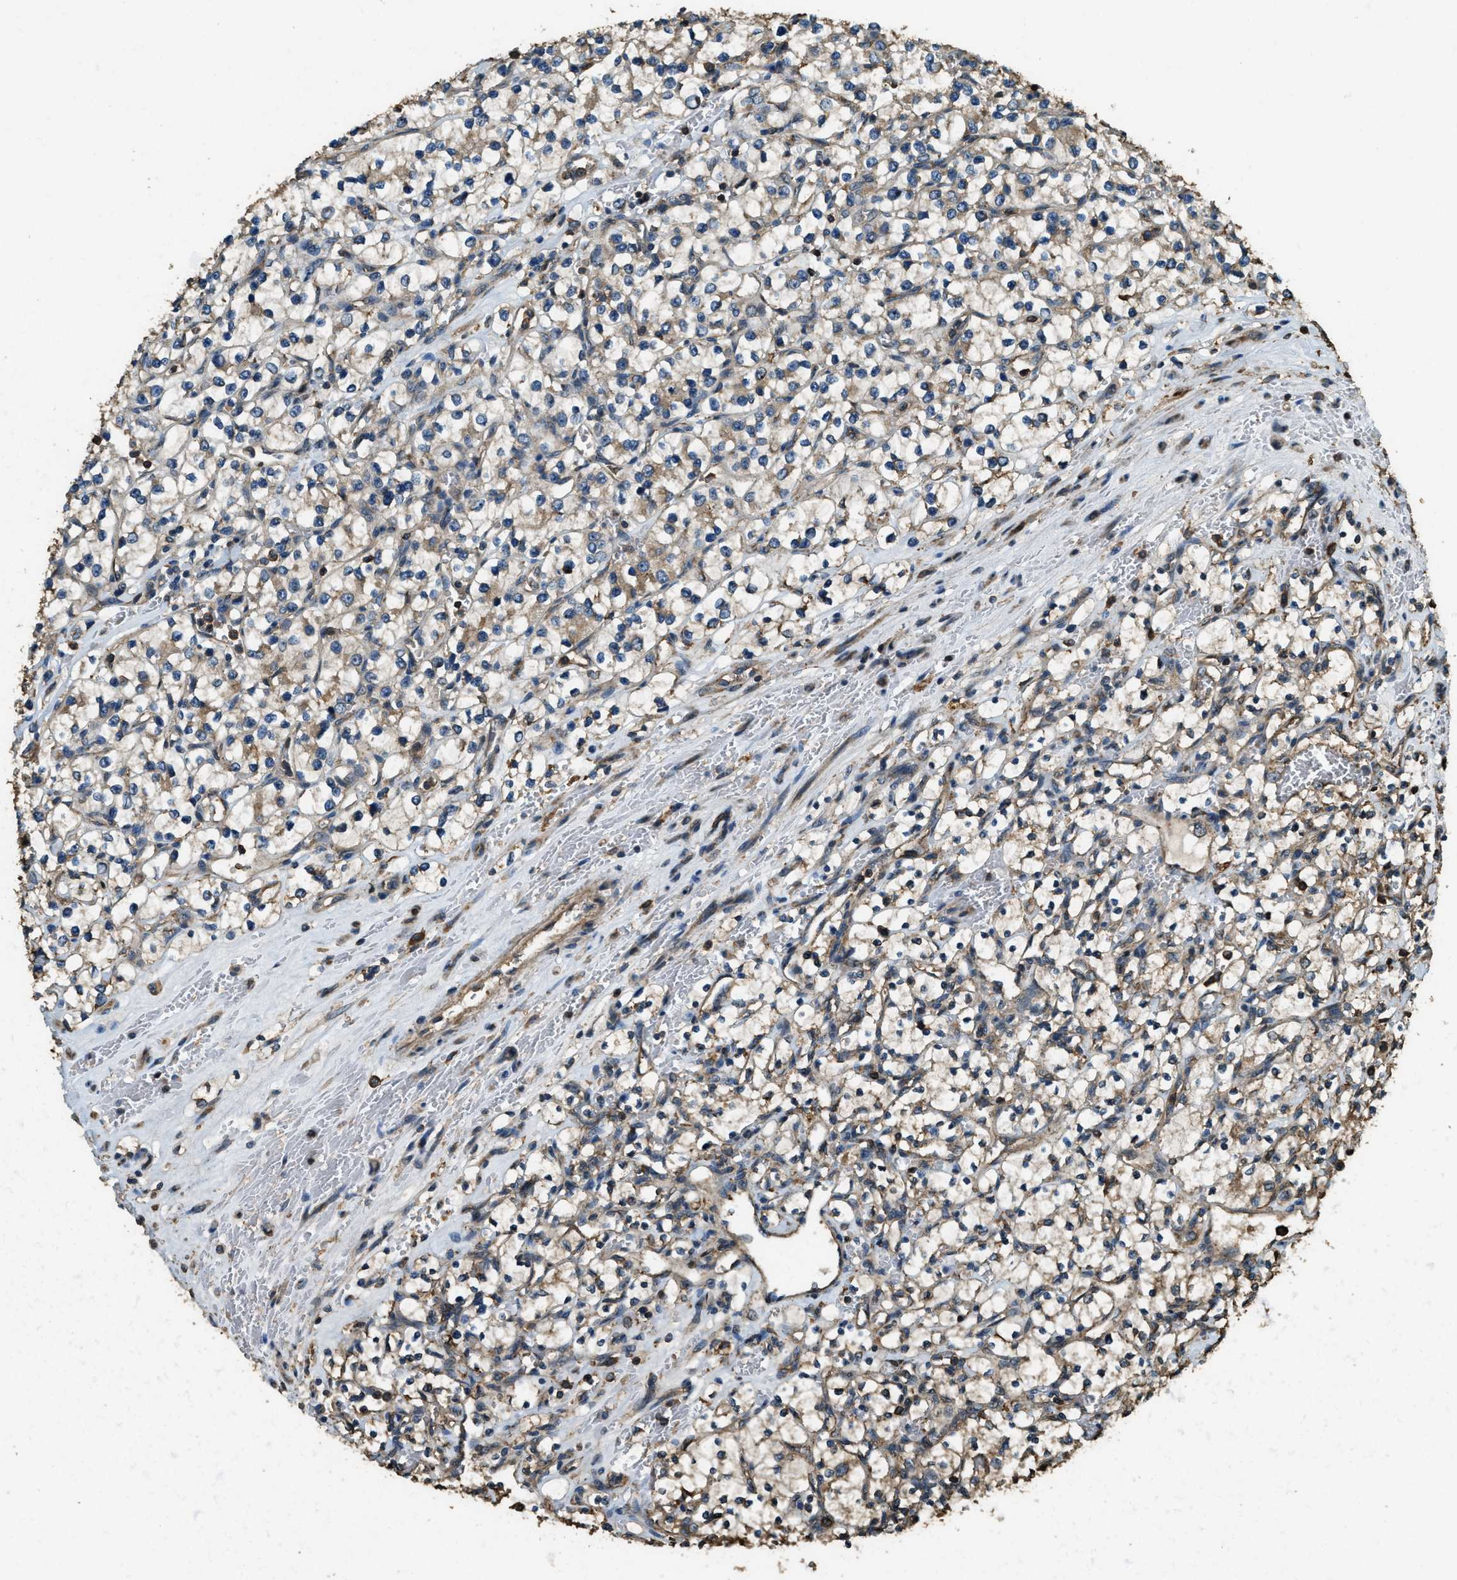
{"staining": {"intensity": "weak", "quantity": "25%-75%", "location": "cytoplasmic/membranous"}, "tissue": "renal cancer", "cell_type": "Tumor cells", "image_type": "cancer", "snomed": [{"axis": "morphology", "description": "Adenocarcinoma, NOS"}, {"axis": "topography", "description": "Kidney"}], "caption": "The photomicrograph shows staining of adenocarcinoma (renal), revealing weak cytoplasmic/membranous protein expression (brown color) within tumor cells.", "gene": "ERGIC1", "patient": {"sex": "female", "age": 69}}